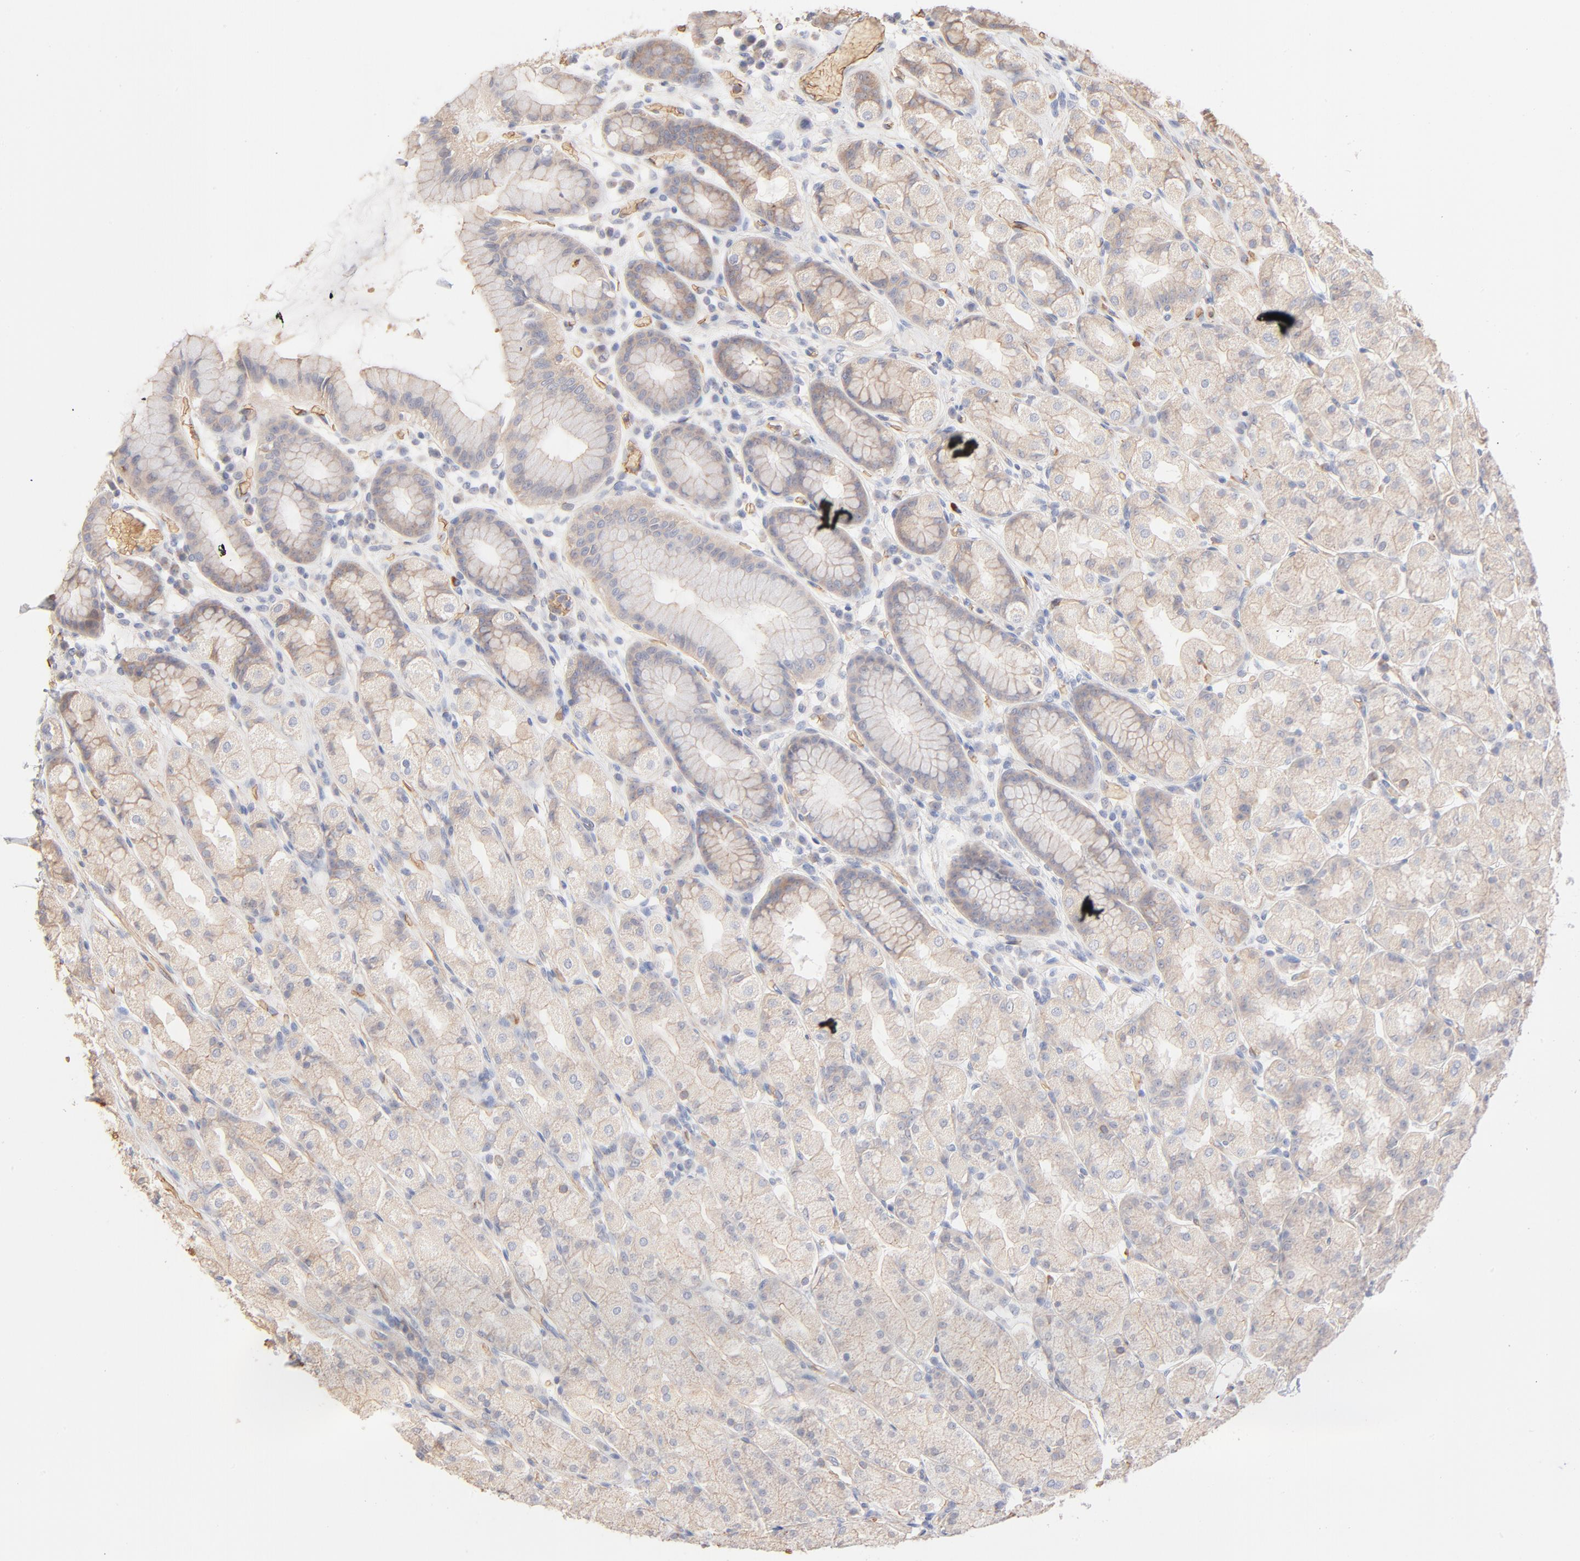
{"staining": {"intensity": "weak", "quantity": "25%-75%", "location": "cytoplasmic/membranous"}, "tissue": "stomach", "cell_type": "Glandular cells", "image_type": "normal", "snomed": [{"axis": "morphology", "description": "Normal tissue, NOS"}, {"axis": "topography", "description": "Stomach, upper"}], "caption": "Brown immunohistochemical staining in normal human stomach displays weak cytoplasmic/membranous positivity in approximately 25%-75% of glandular cells. Nuclei are stained in blue.", "gene": "SPTB", "patient": {"sex": "male", "age": 68}}